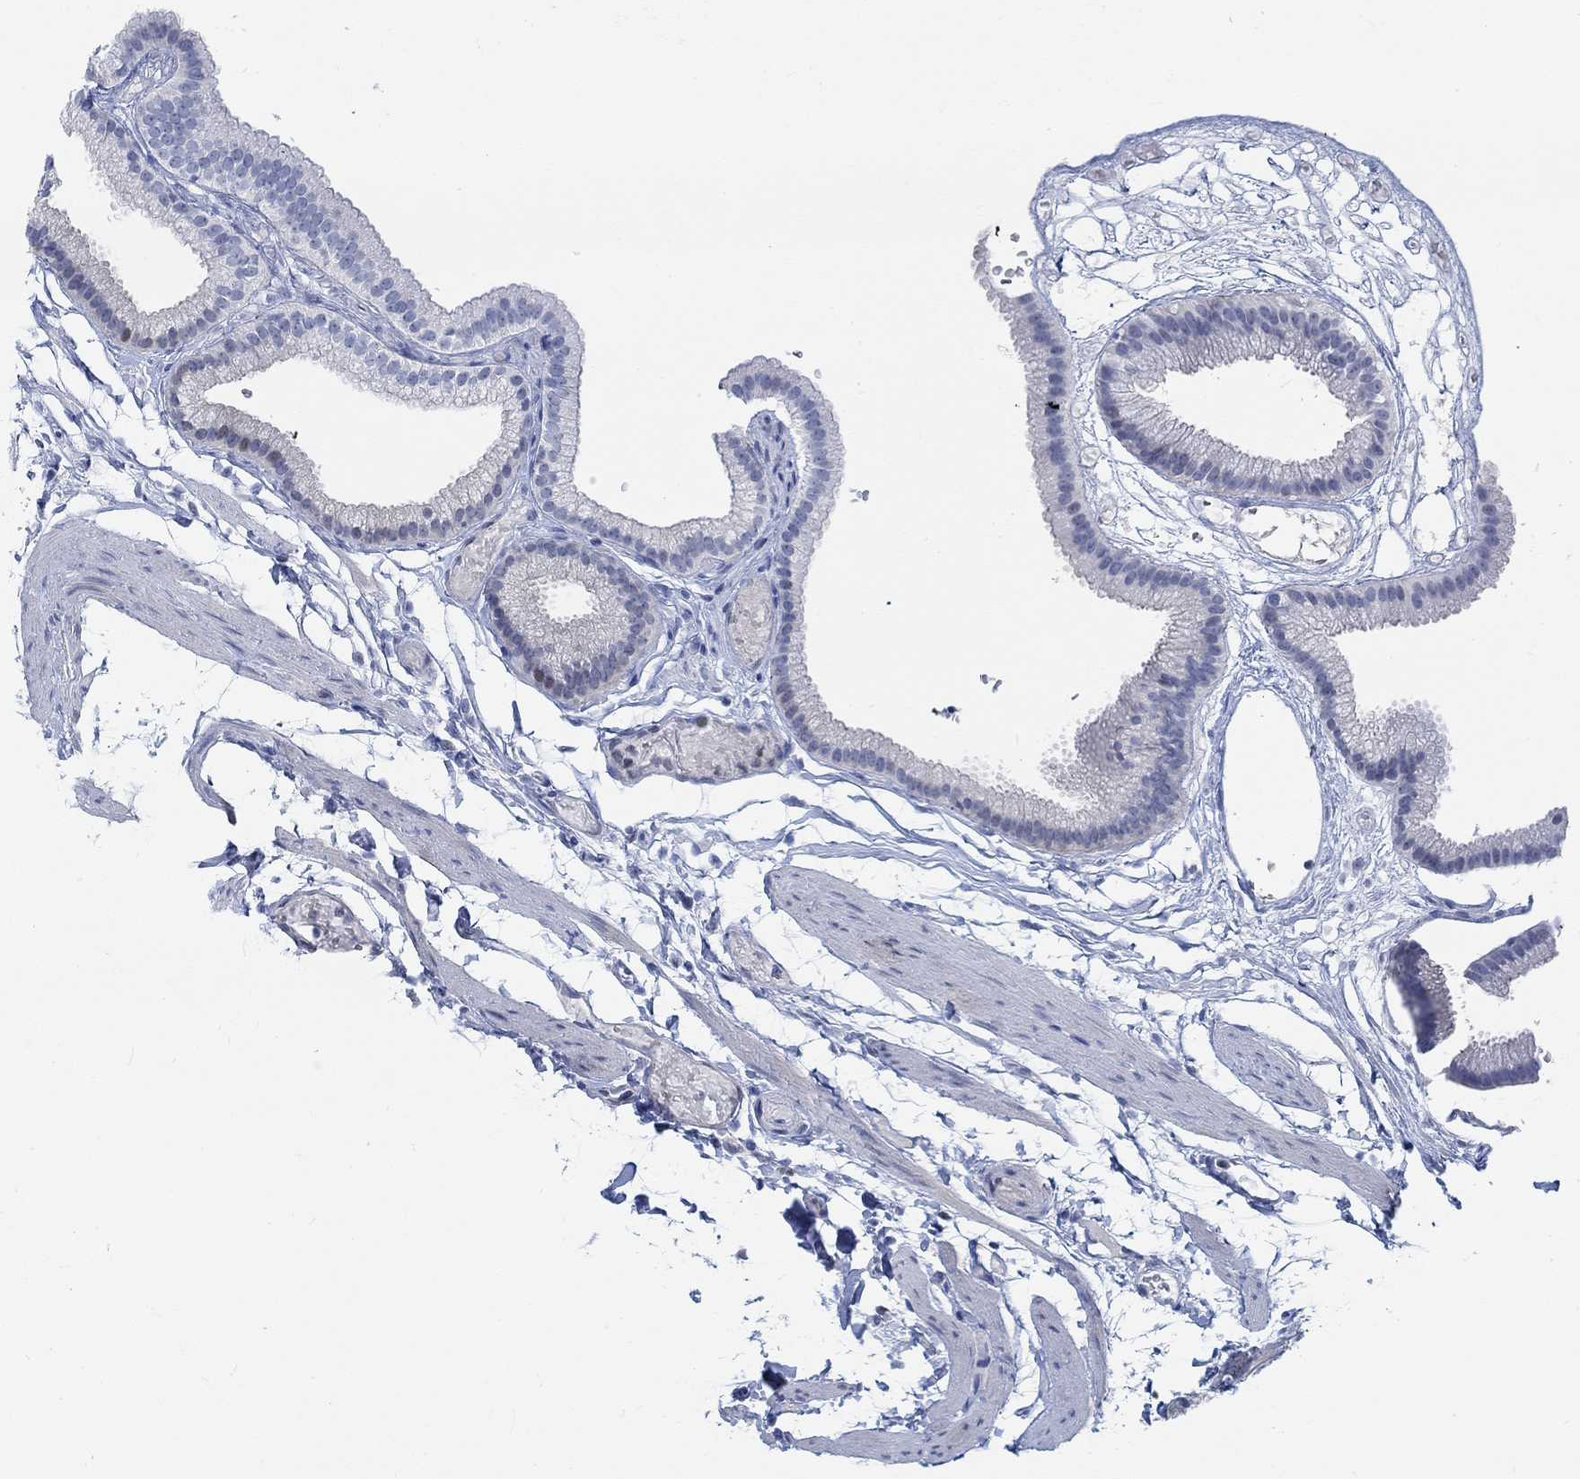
{"staining": {"intensity": "negative", "quantity": "none", "location": "none"}, "tissue": "gallbladder", "cell_type": "Glandular cells", "image_type": "normal", "snomed": [{"axis": "morphology", "description": "Normal tissue, NOS"}, {"axis": "topography", "description": "Gallbladder"}], "caption": "The immunohistochemistry image has no significant positivity in glandular cells of gallbladder.", "gene": "KCNH8", "patient": {"sex": "female", "age": 45}}